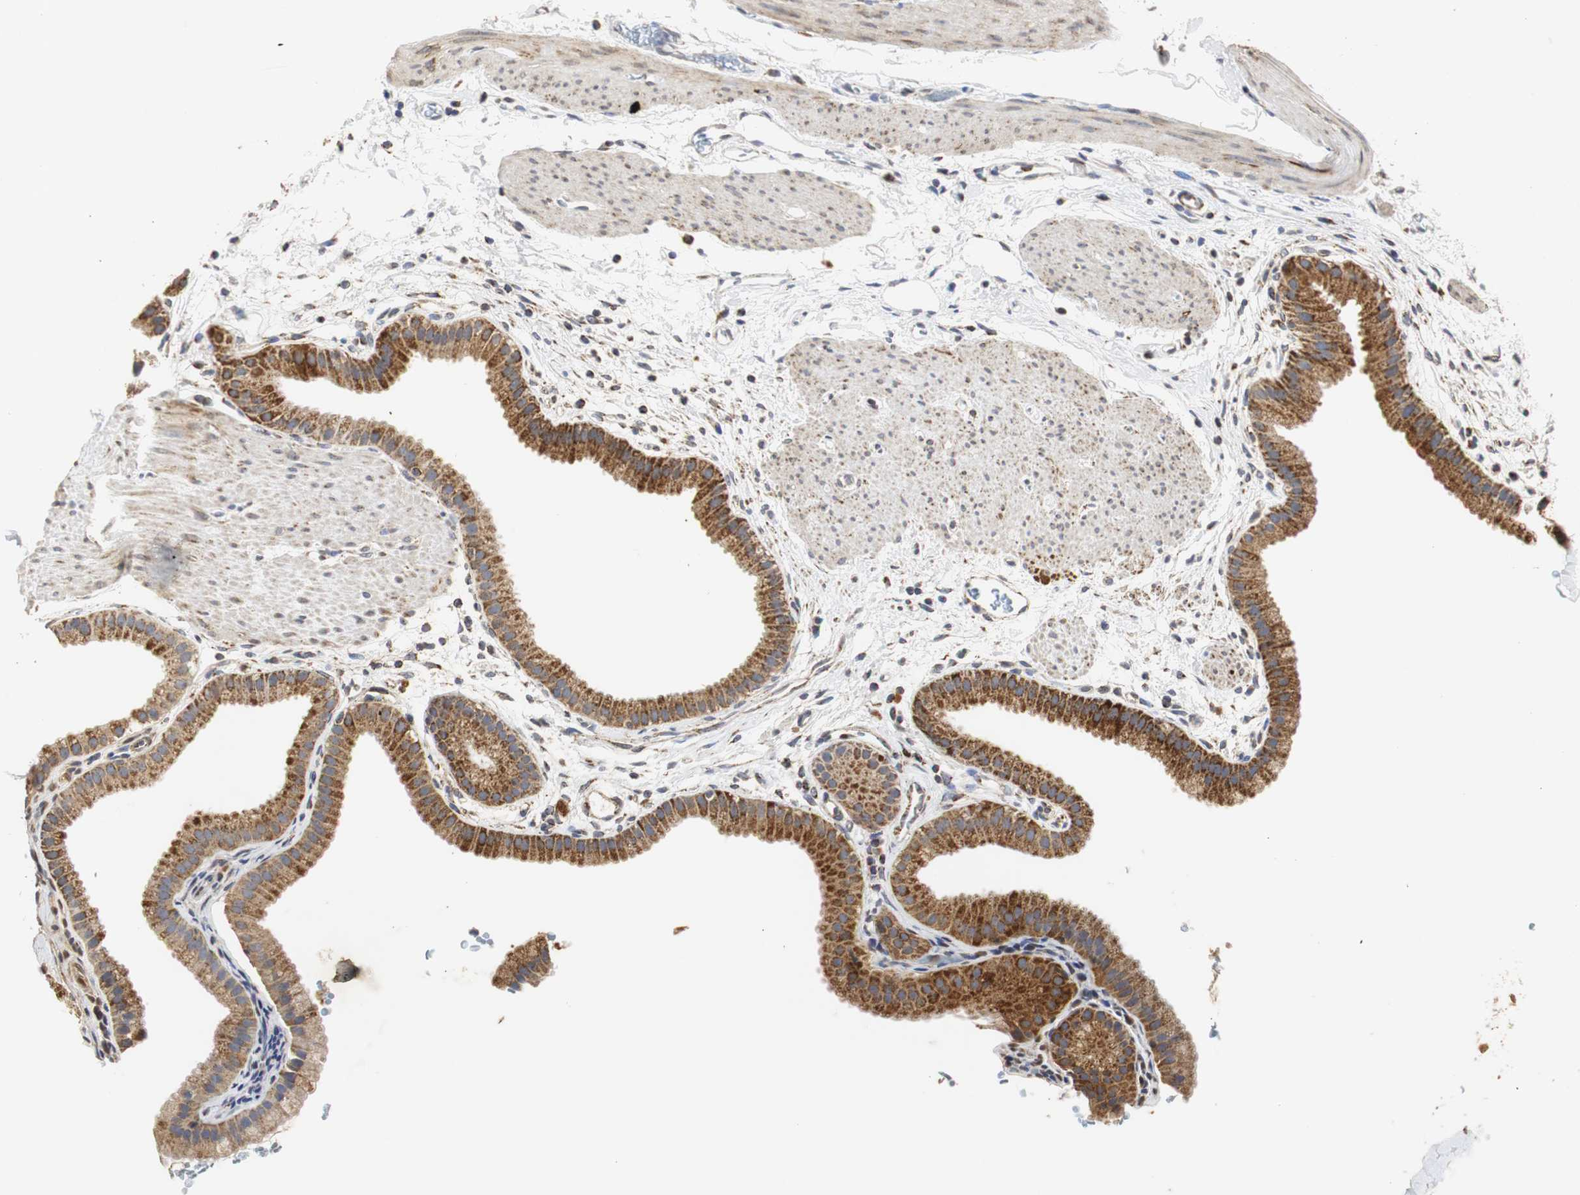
{"staining": {"intensity": "moderate", "quantity": ">75%", "location": "cytoplasmic/membranous"}, "tissue": "gallbladder", "cell_type": "Glandular cells", "image_type": "normal", "snomed": [{"axis": "morphology", "description": "Normal tissue, NOS"}, {"axis": "topography", "description": "Gallbladder"}], "caption": "Gallbladder stained for a protein displays moderate cytoplasmic/membranous positivity in glandular cells. The protein is stained brown, and the nuclei are stained in blue (DAB (3,3'-diaminobenzidine) IHC with brightfield microscopy, high magnification).", "gene": "HSD17B10", "patient": {"sex": "female", "age": 64}}